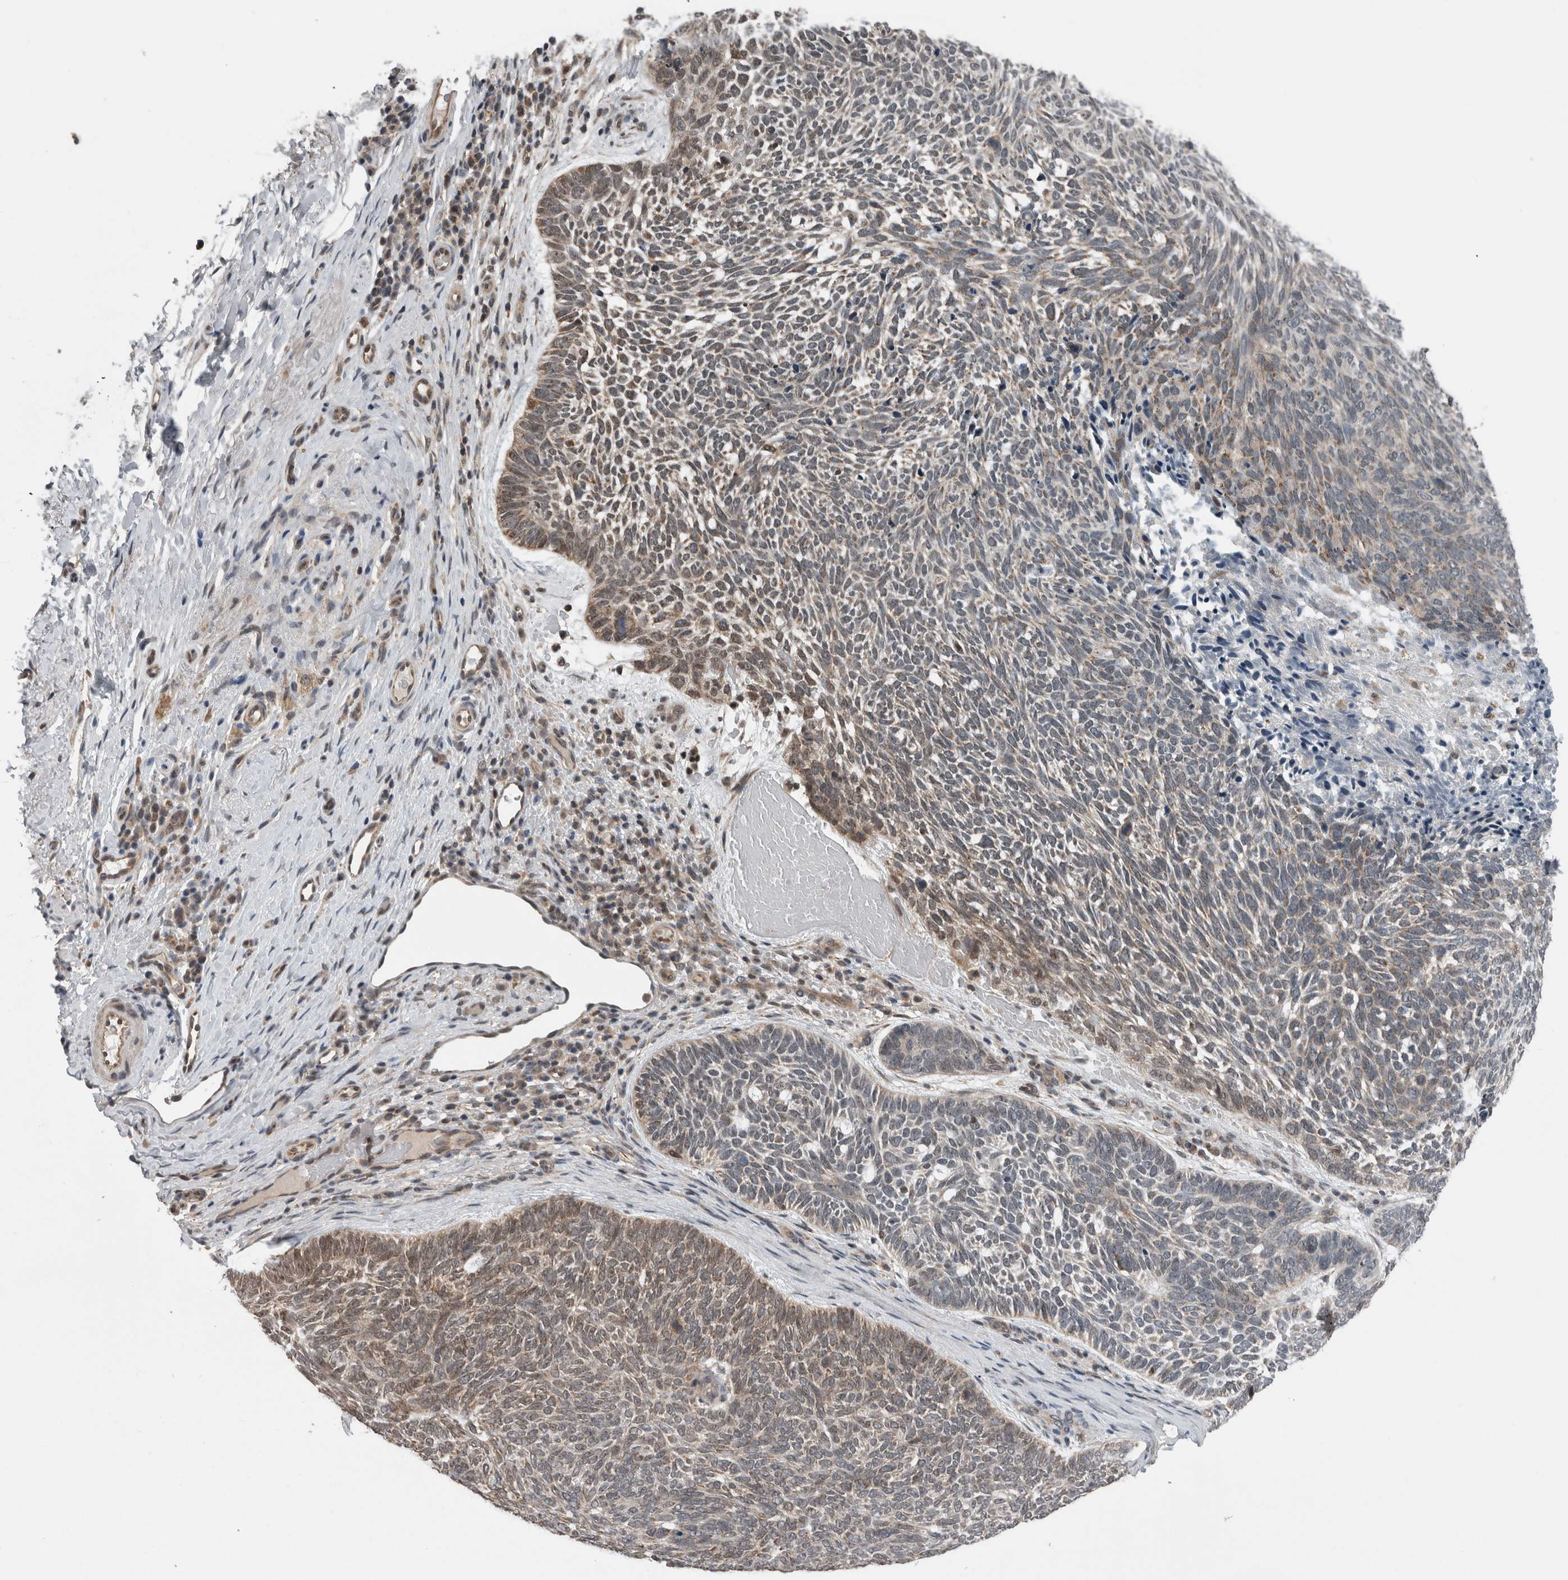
{"staining": {"intensity": "weak", "quantity": "25%-75%", "location": "cytoplasmic/membranous"}, "tissue": "skin cancer", "cell_type": "Tumor cells", "image_type": "cancer", "snomed": [{"axis": "morphology", "description": "Basal cell carcinoma"}, {"axis": "topography", "description": "Skin"}], "caption": "Protein expression by IHC shows weak cytoplasmic/membranous positivity in about 25%-75% of tumor cells in skin cancer (basal cell carcinoma). Ihc stains the protein in brown and the nuclei are stained blue.", "gene": "ENY2", "patient": {"sex": "female", "age": 85}}